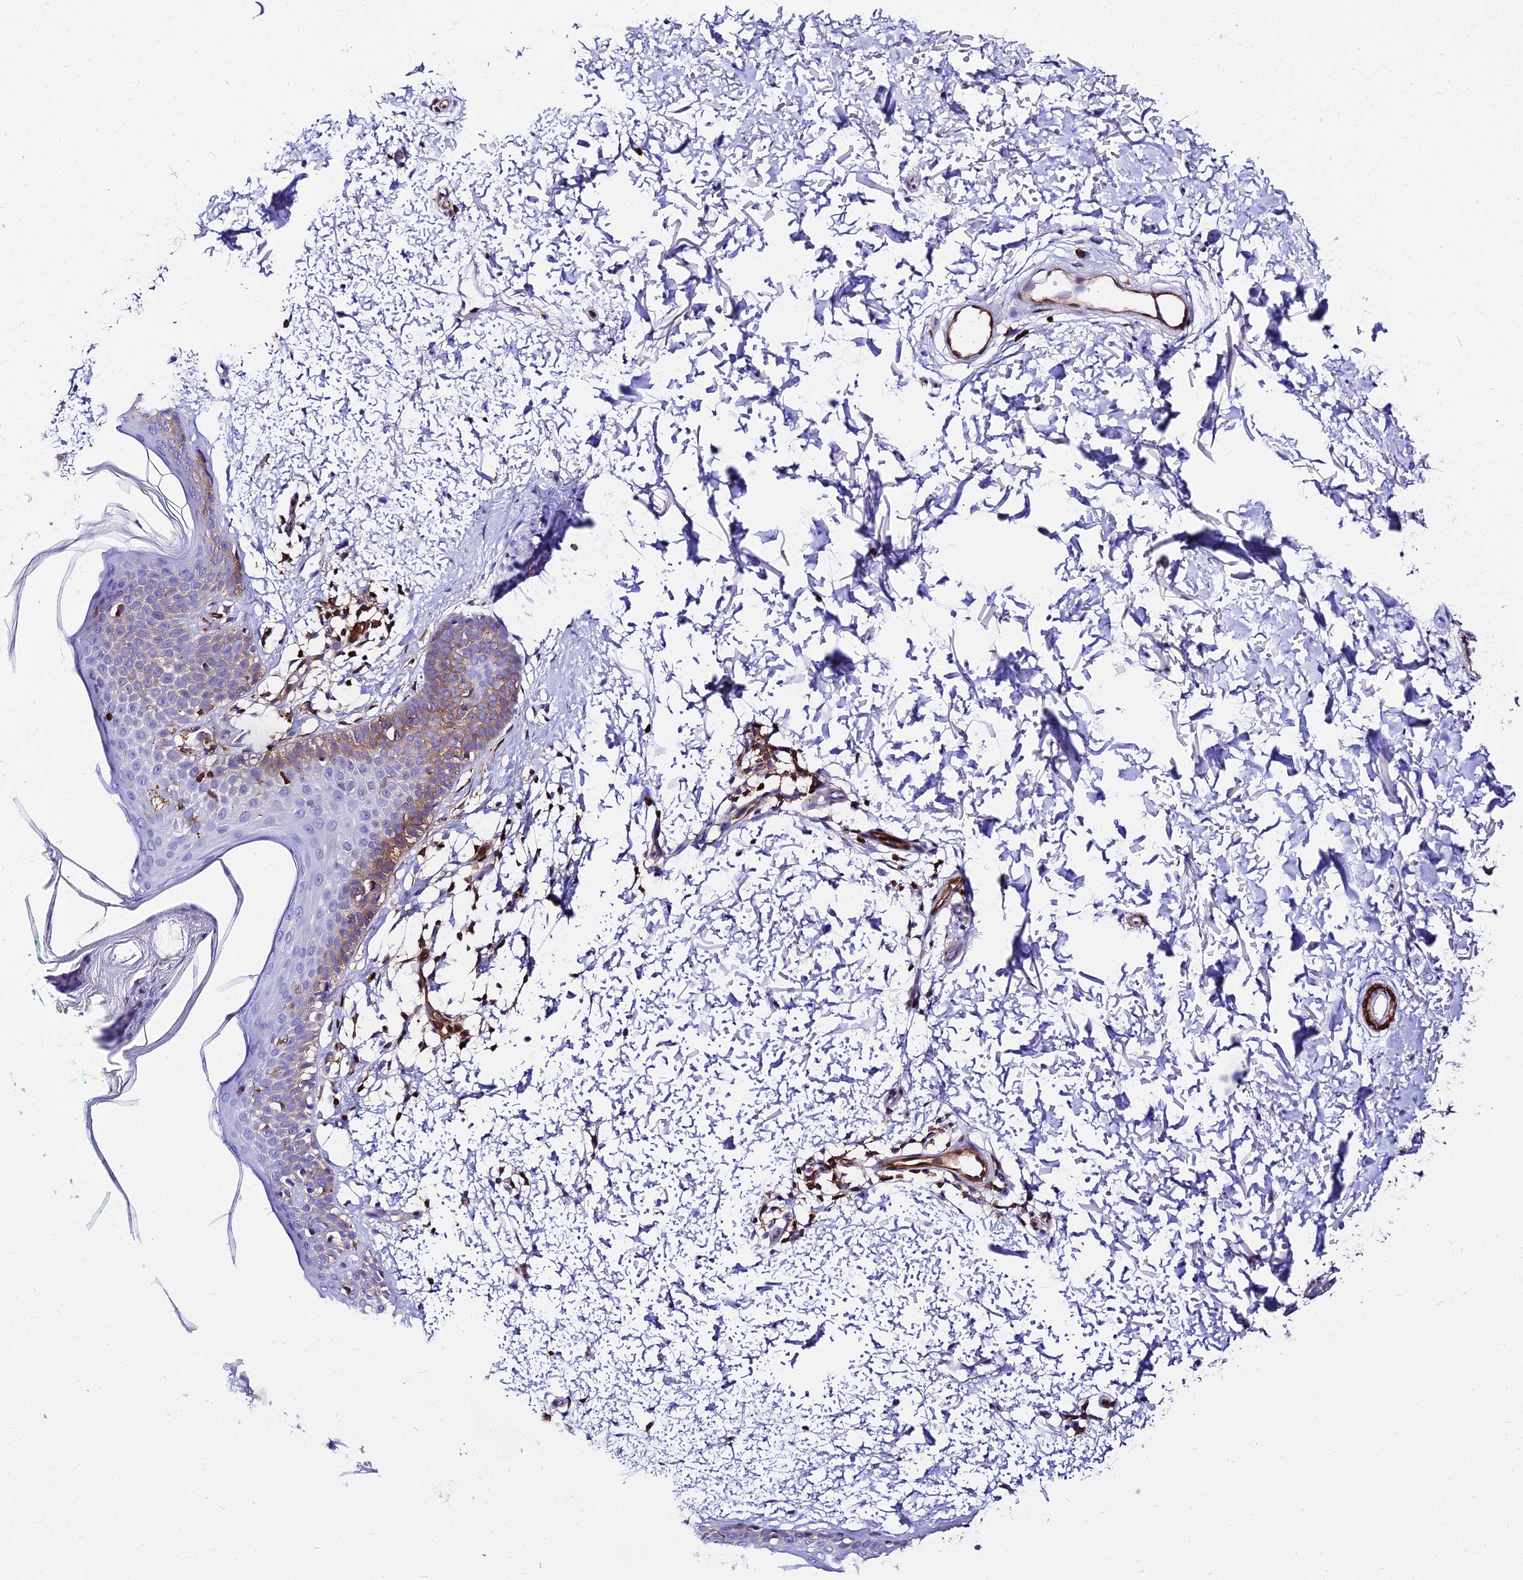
{"staining": {"intensity": "negative", "quantity": "none", "location": "none"}, "tissue": "skin", "cell_type": "Fibroblasts", "image_type": "normal", "snomed": [{"axis": "morphology", "description": "Normal tissue, NOS"}, {"axis": "topography", "description": "Skin"}], "caption": "Immunohistochemistry (IHC) of unremarkable human skin exhibits no staining in fibroblasts. (Immunohistochemistry (IHC), brightfield microscopy, high magnification).", "gene": "CSRP1", "patient": {"sex": "male", "age": 66}}